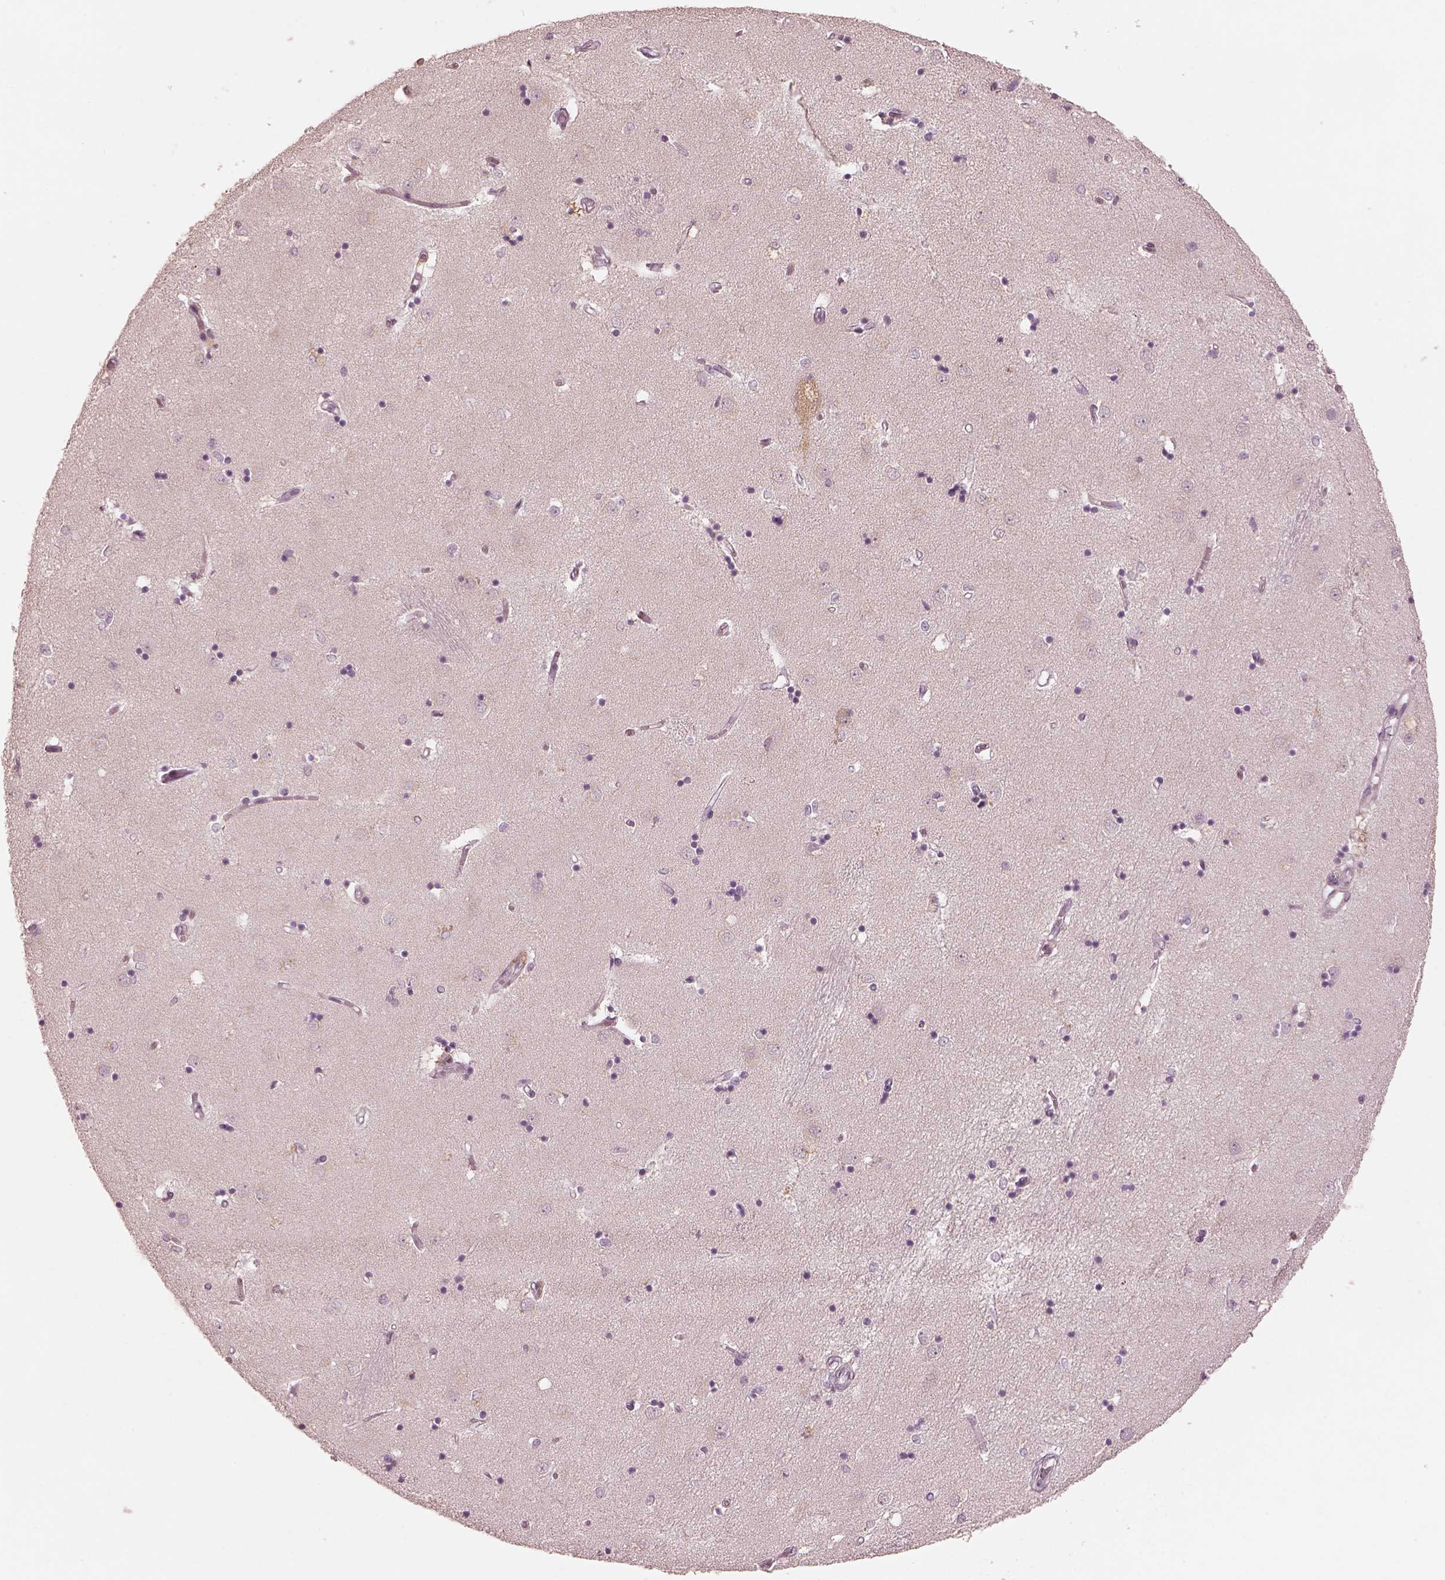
{"staining": {"intensity": "negative", "quantity": "none", "location": "none"}, "tissue": "caudate", "cell_type": "Glial cells", "image_type": "normal", "snomed": [{"axis": "morphology", "description": "Normal tissue, NOS"}, {"axis": "topography", "description": "Lateral ventricle wall"}], "caption": "High power microscopy micrograph of an immunohistochemistry (IHC) histopathology image of benign caudate, revealing no significant expression in glial cells.", "gene": "PRKACG", "patient": {"sex": "male", "age": 54}}